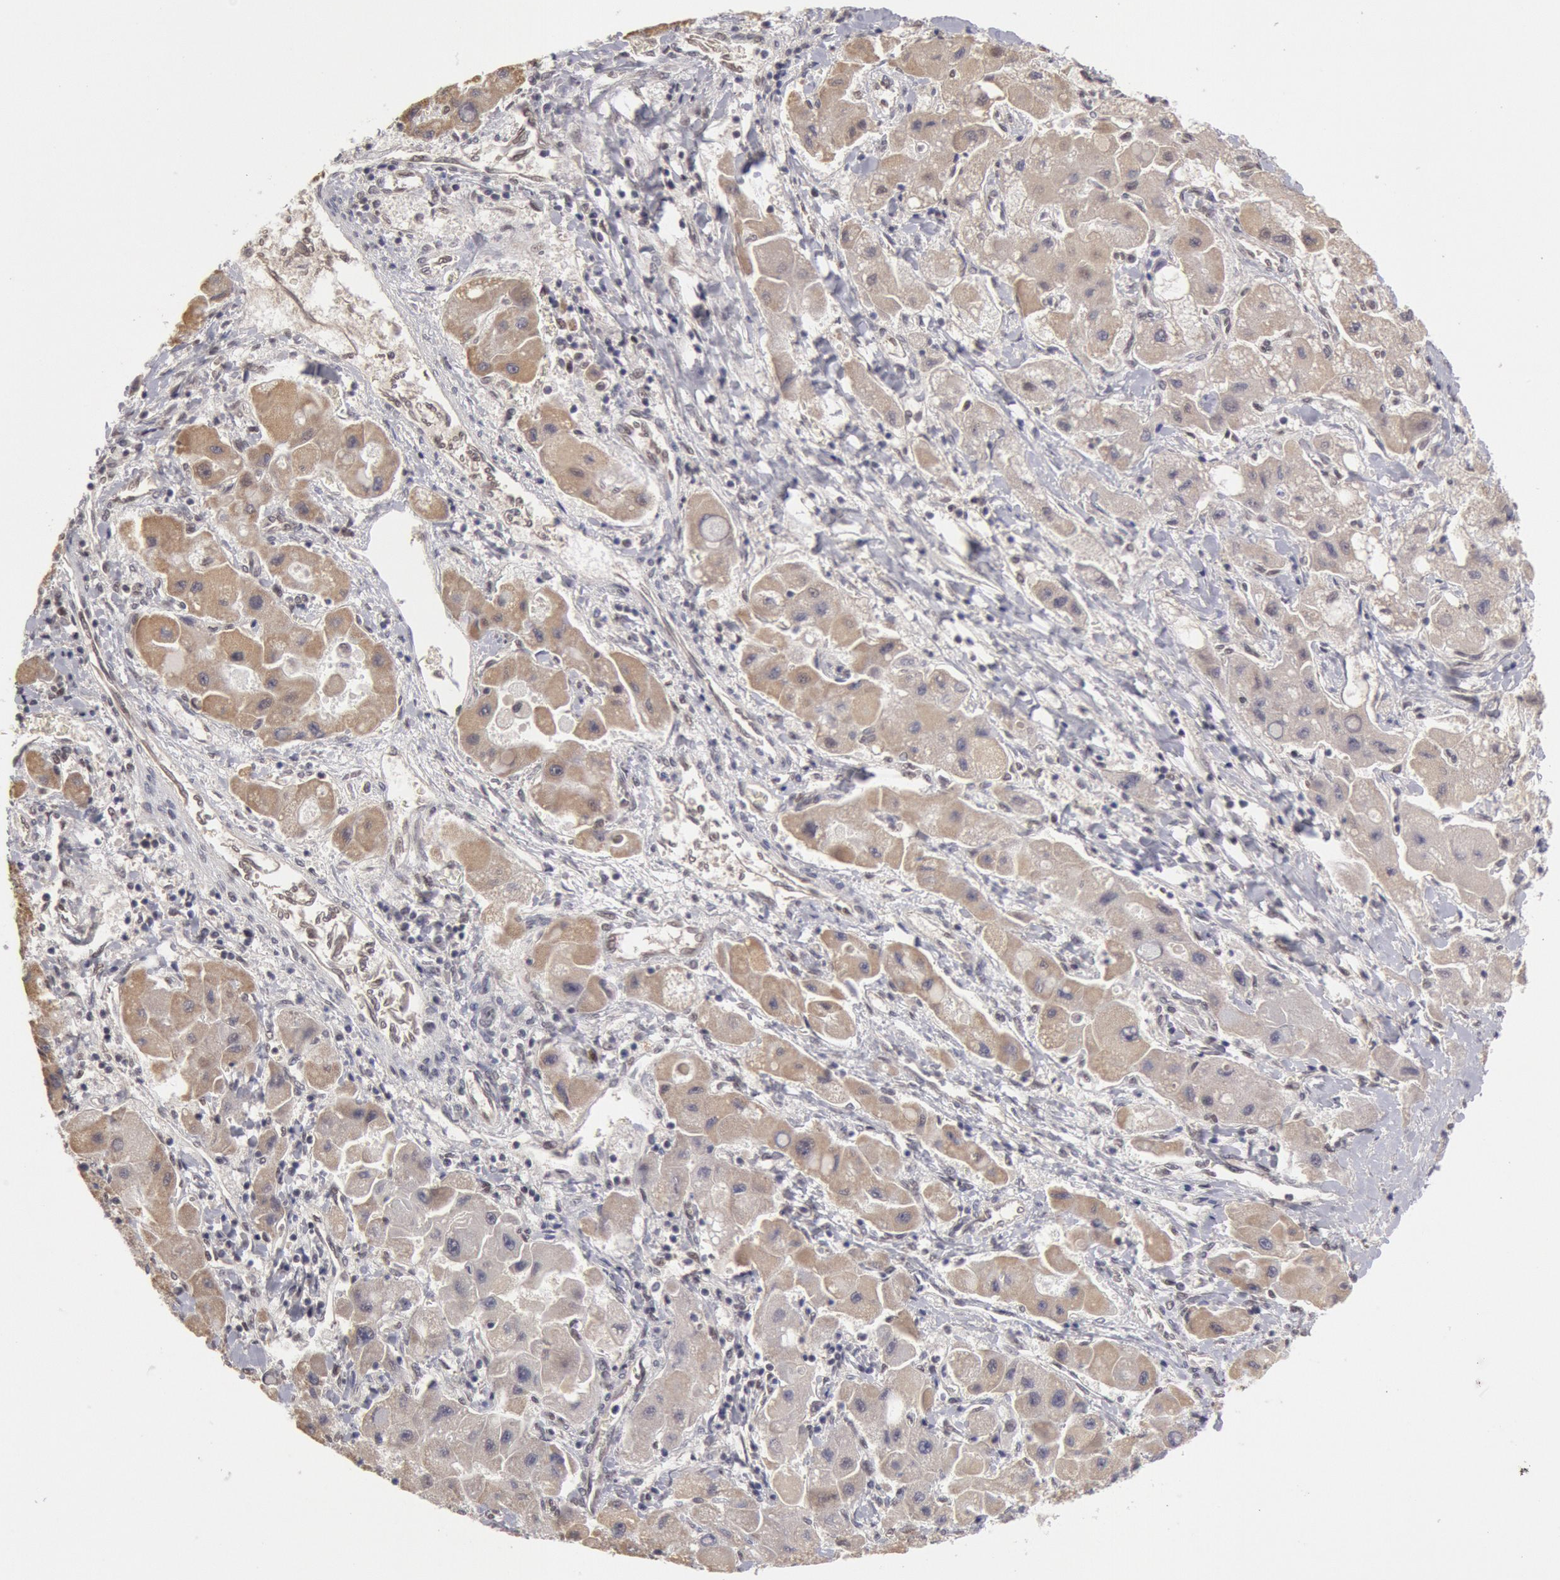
{"staining": {"intensity": "negative", "quantity": "none", "location": "none"}, "tissue": "liver cancer", "cell_type": "Tumor cells", "image_type": "cancer", "snomed": [{"axis": "morphology", "description": "Carcinoma, Hepatocellular, NOS"}, {"axis": "topography", "description": "Liver"}], "caption": "A high-resolution photomicrograph shows IHC staining of liver cancer (hepatocellular carcinoma), which demonstrates no significant staining in tumor cells.", "gene": "PPP4R3B", "patient": {"sex": "male", "age": 24}}